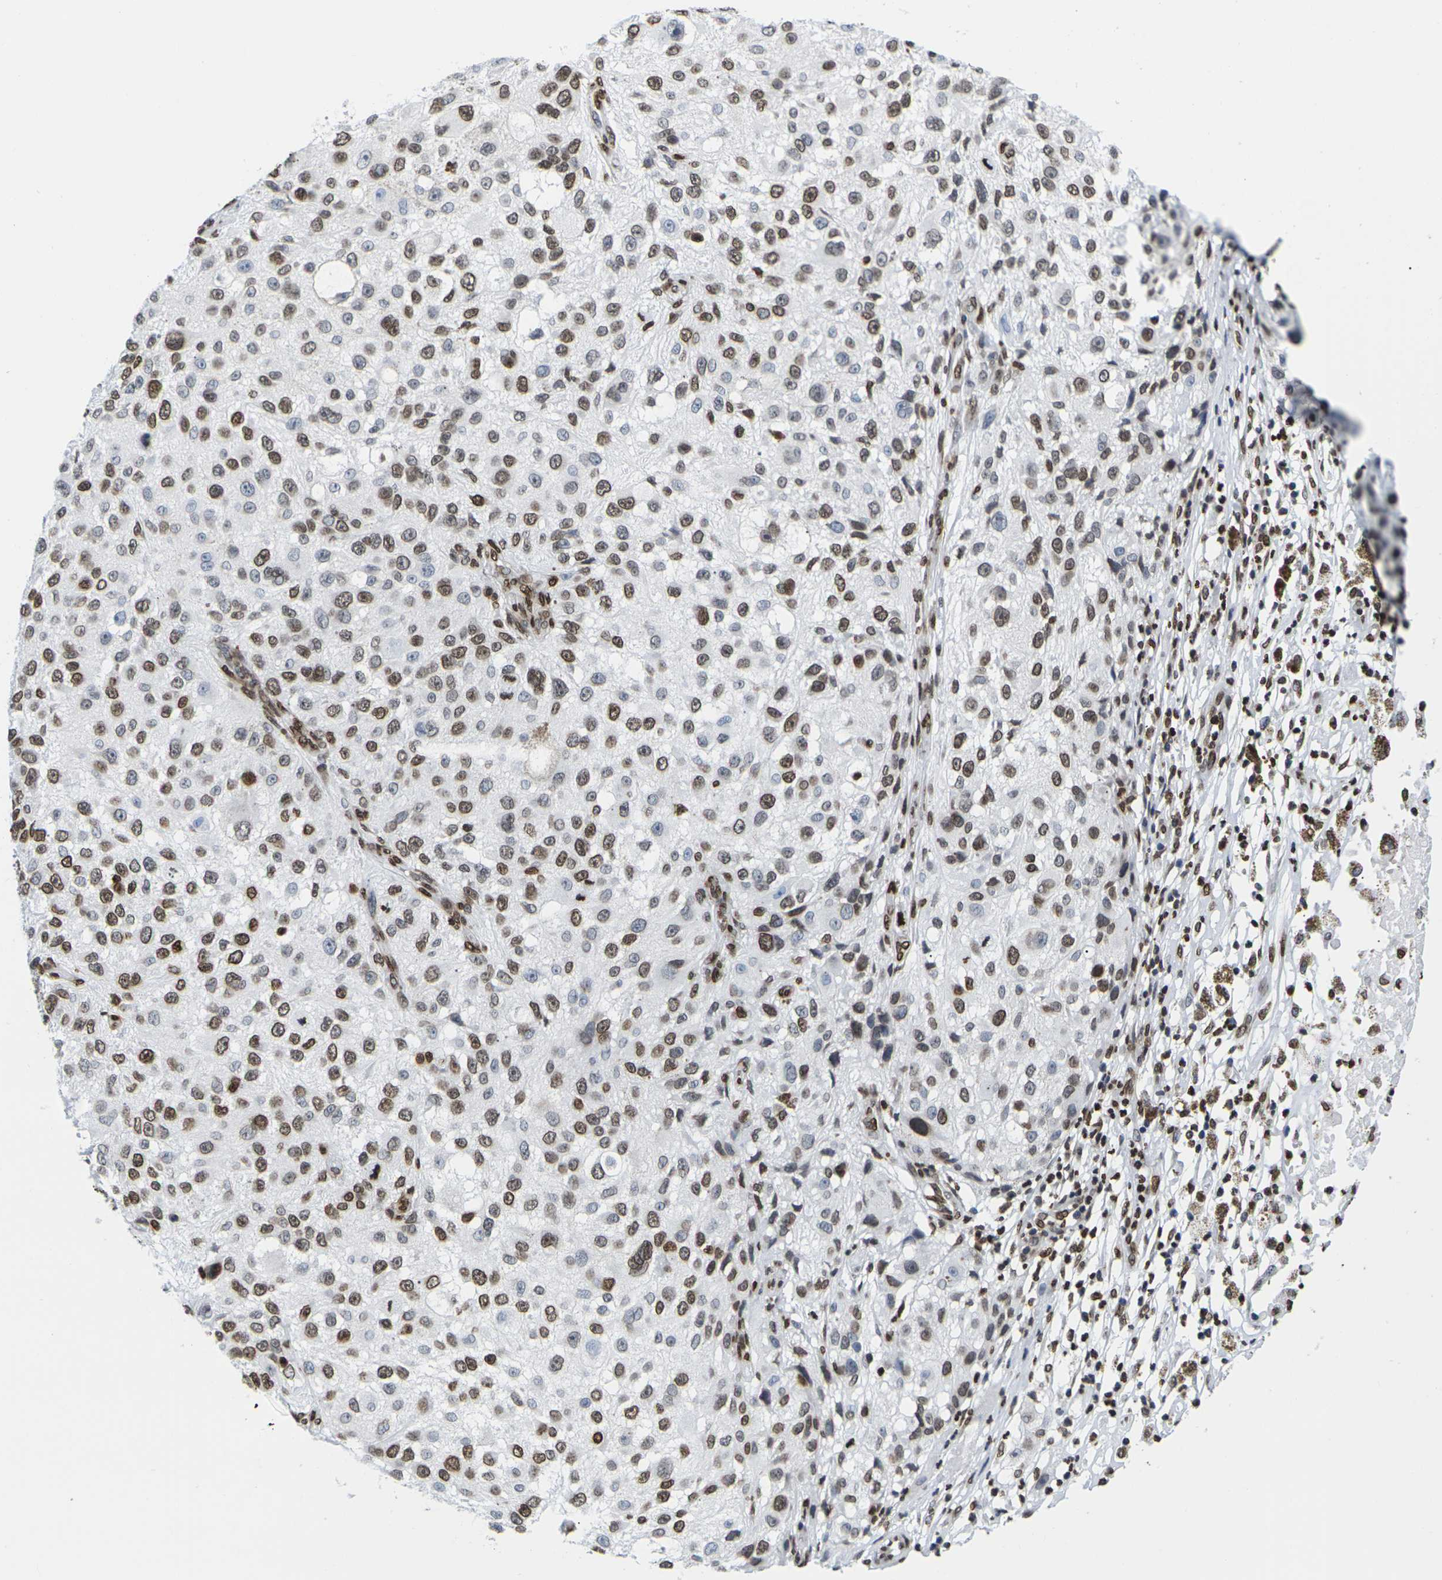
{"staining": {"intensity": "moderate", "quantity": "25%-75%", "location": "cytoplasmic/membranous,nuclear"}, "tissue": "melanoma", "cell_type": "Tumor cells", "image_type": "cancer", "snomed": [{"axis": "morphology", "description": "Necrosis, NOS"}, {"axis": "morphology", "description": "Malignant melanoma, NOS"}, {"axis": "topography", "description": "Skin"}], "caption": "Malignant melanoma tissue exhibits moderate cytoplasmic/membranous and nuclear staining in about 25%-75% of tumor cells", "gene": "H2AC21", "patient": {"sex": "female", "age": 87}}